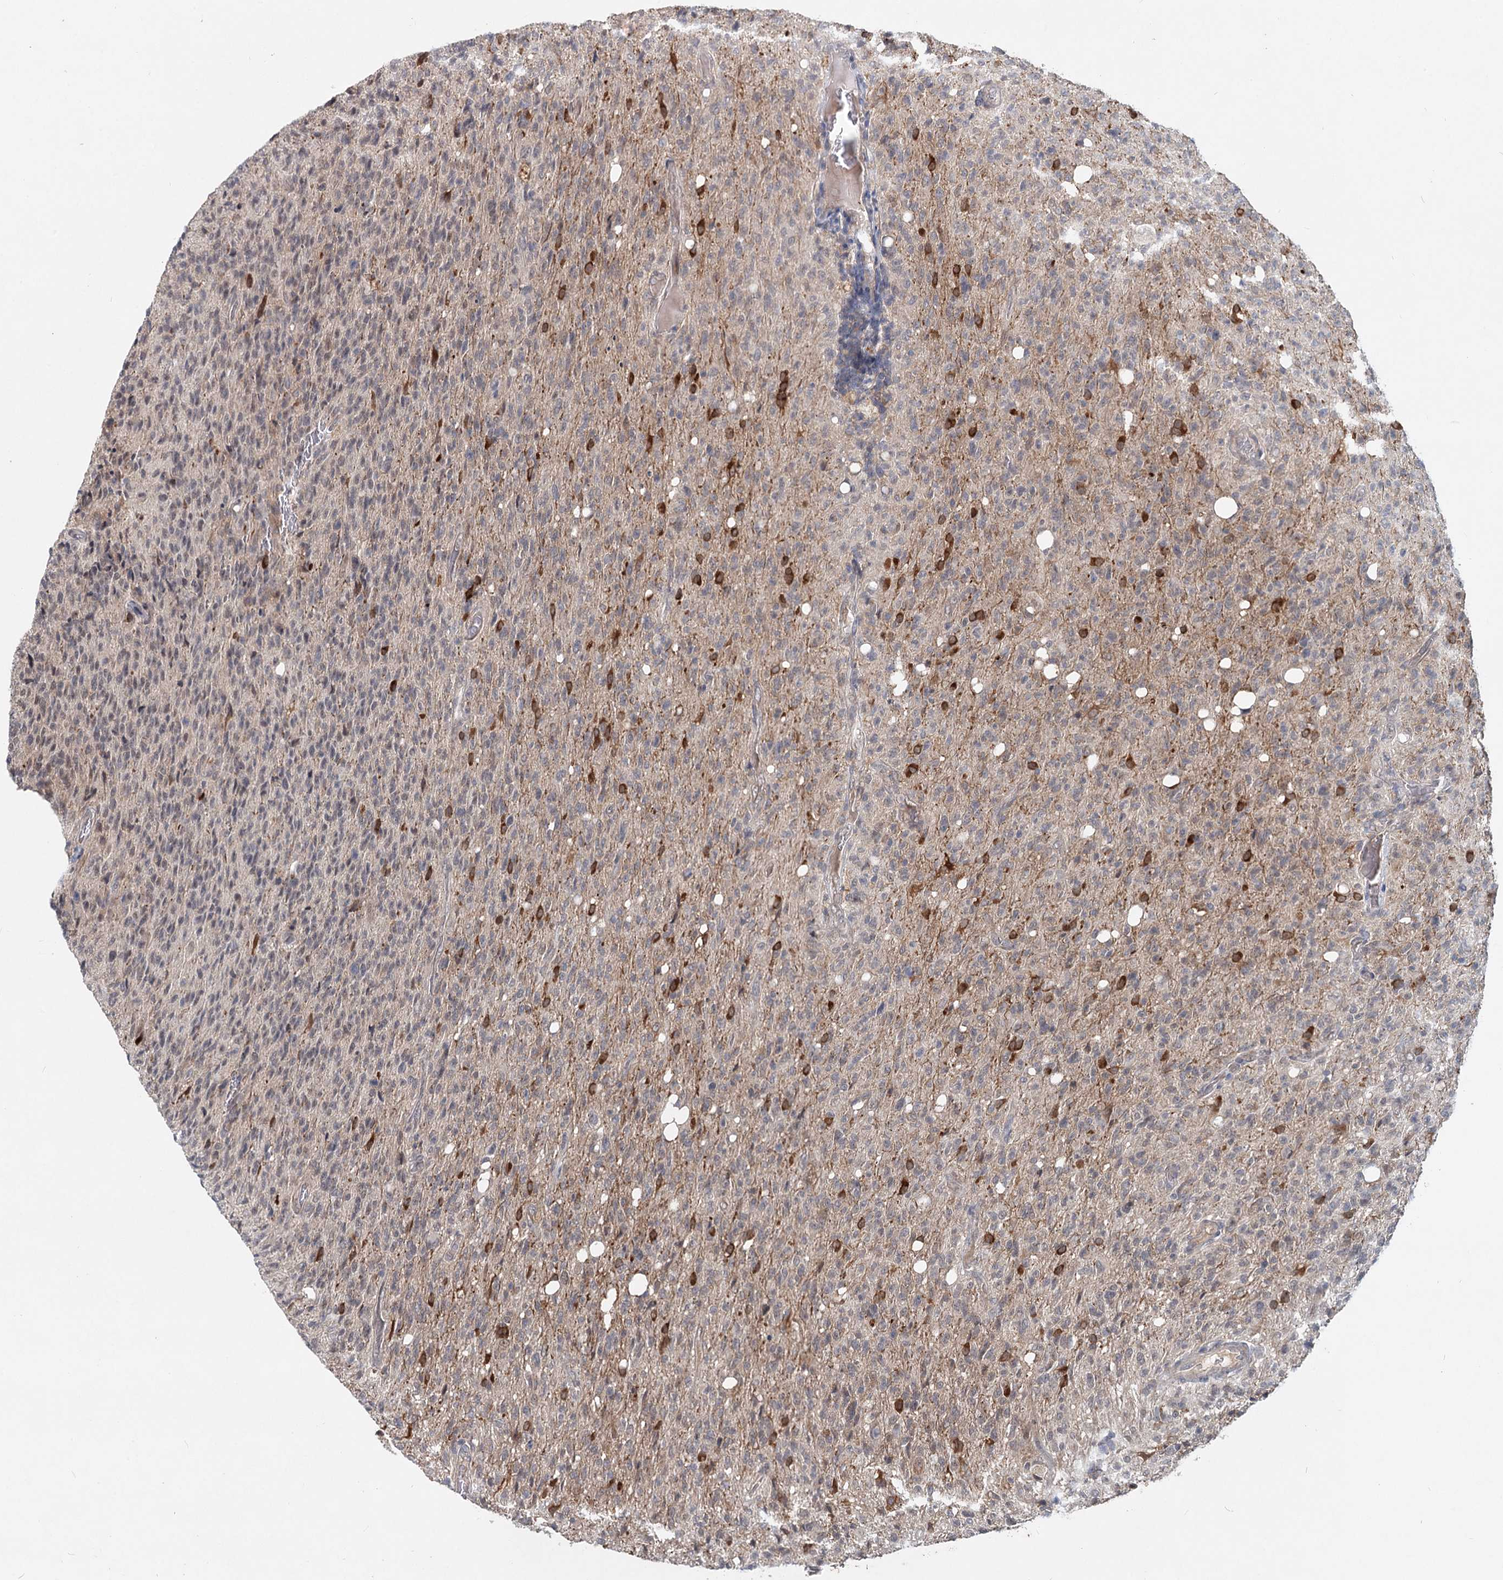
{"staining": {"intensity": "weak", "quantity": "<25%", "location": "cytoplasmic/membranous"}, "tissue": "glioma", "cell_type": "Tumor cells", "image_type": "cancer", "snomed": [{"axis": "morphology", "description": "Glioma, malignant, High grade"}, {"axis": "topography", "description": "Brain"}], "caption": "Immunohistochemical staining of human glioma reveals no significant positivity in tumor cells.", "gene": "AP3B1", "patient": {"sex": "female", "age": 57}}